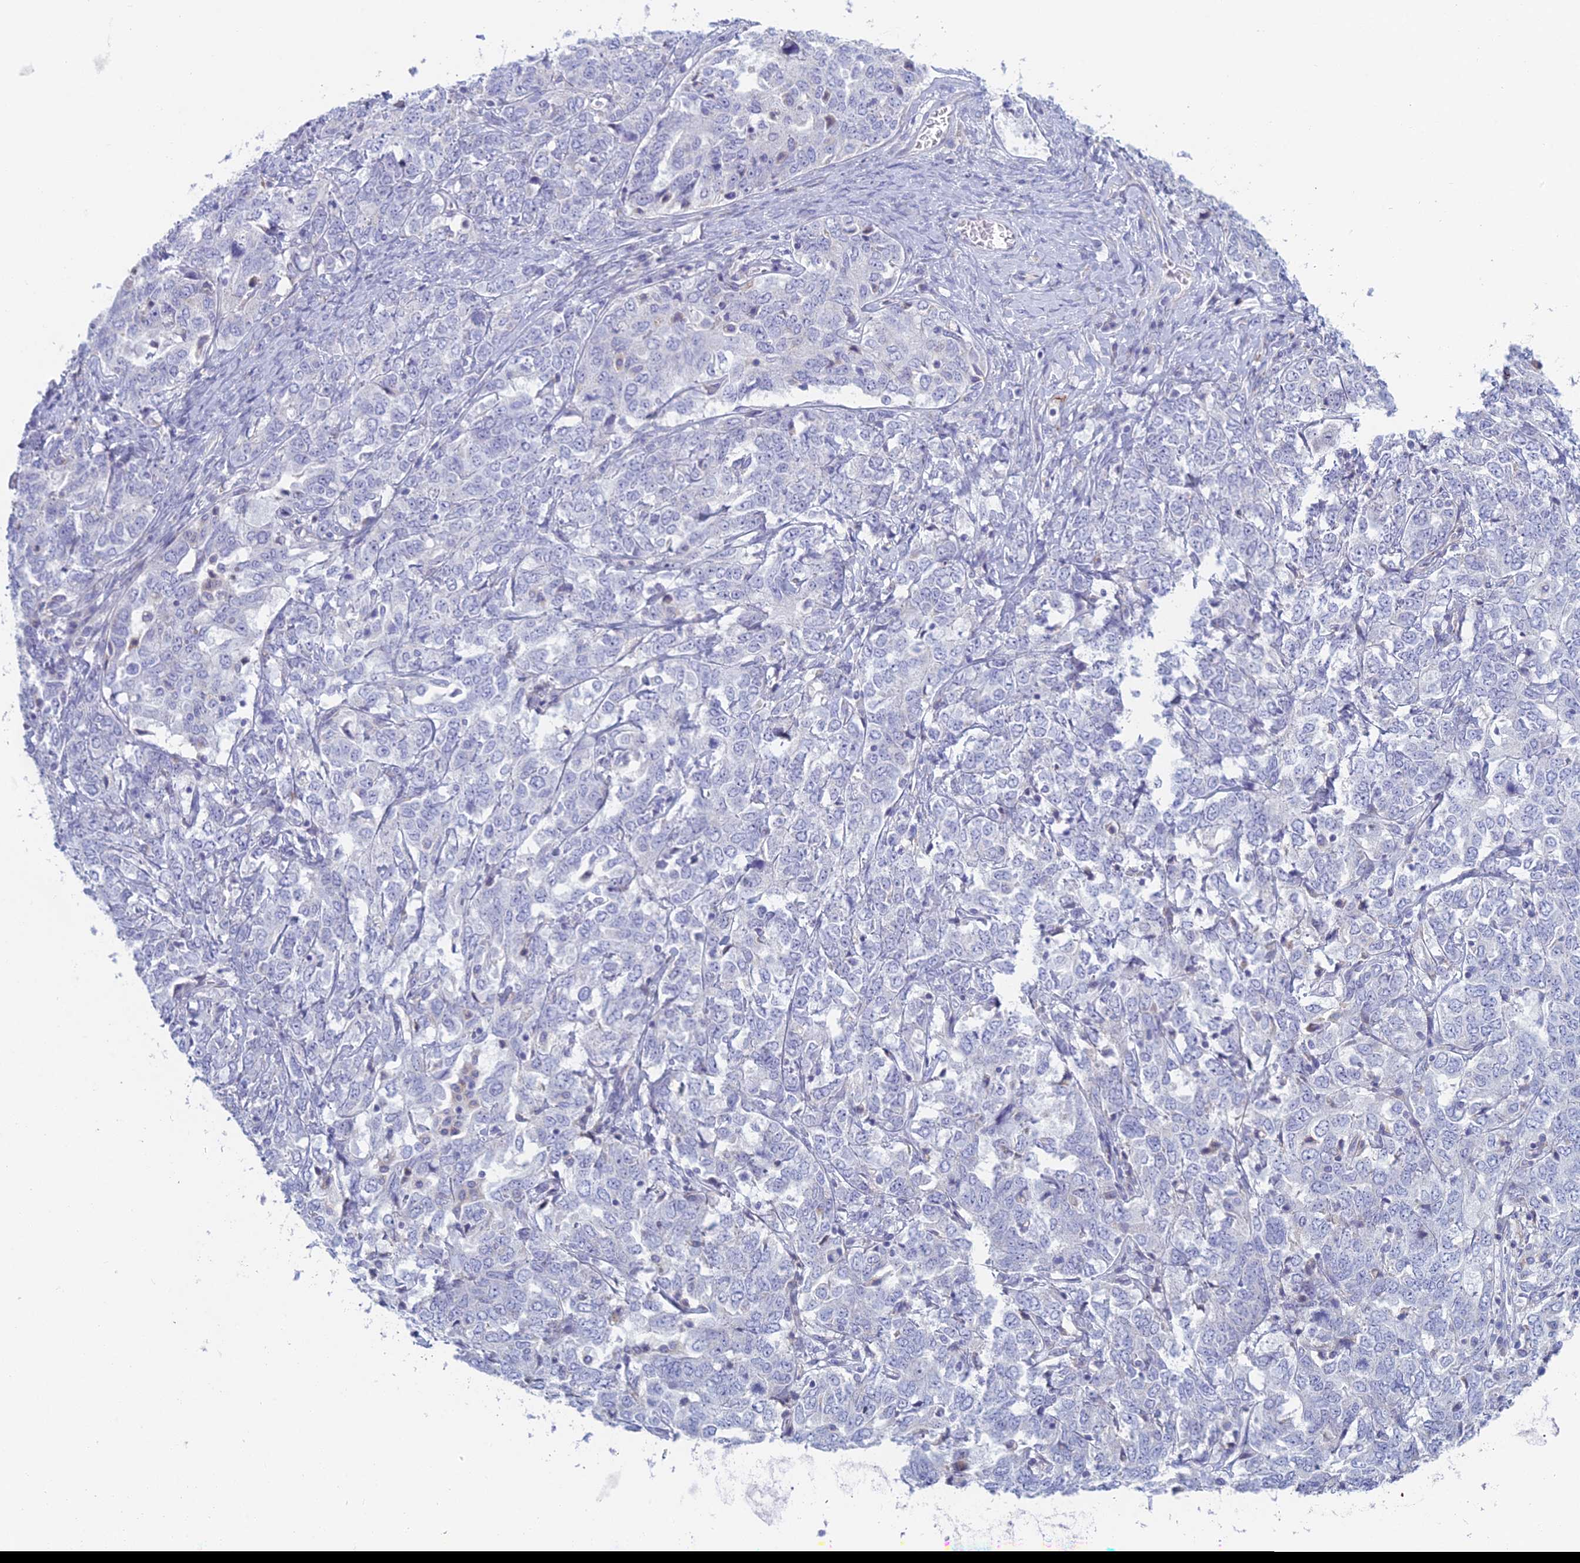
{"staining": {"intensity": "negative", "quantity": "none", "location": "none"}, "tissue": "ovarian cancer", "cell_type": "Tumor cells", "image_type": "cancer", "snomed": [{"axis": "morphology", "description": "Carcinoma, endometroid"}, {"axis": "topography", "description": "Ovary"}], "caption": "Photomicrograph shows no protein expression in tumor cells of ovarian cancer (endometroid carcinoma) tissue.", "gene": "FERD3L", "patient": {"sex": "female", "age": 62}}